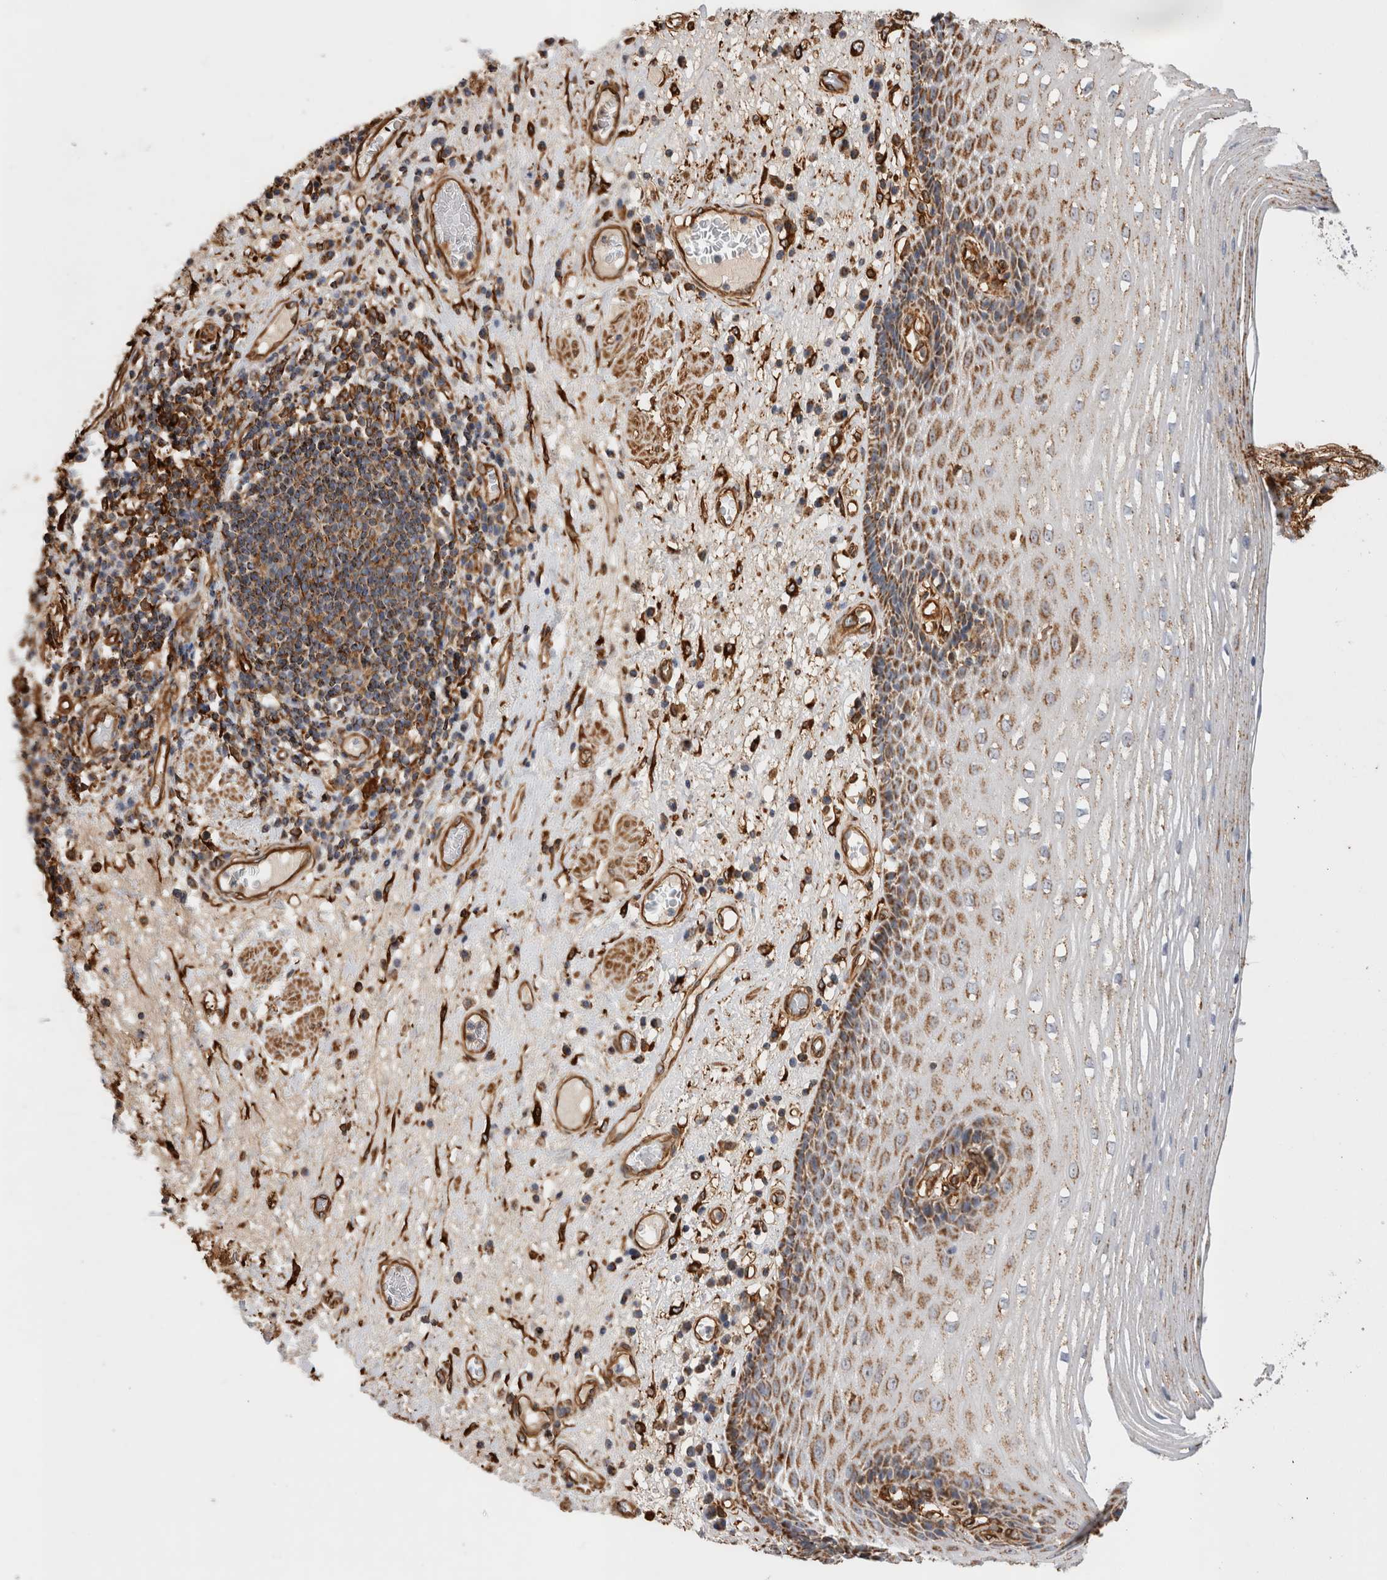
{"staining": {"intensity": "moderate", "quantity": "25%-75%", "location": "cytoplasmic/membranous"}, "tissue": "esophagus", "cell_type": "Squamous epithelial cells", "image_type": "normal", "snomed": [{"axis": "morphology", "description": "Normal tissue, NOS"}, {"axis": "morphology", "description": "Adenocarcinoma, NOS"}, {"axis": "topography", "description": "Esophagus"}], "caption": "Protein expression by IHC exhibits moderate cytoplasmic/membranous expression in about 25%-75% of squamous epithelial cells in normal esophagus. The protein is stained brown, and the nuclei are stained in blue (DAB IHC with brightfield microscopy, high magnification).", "gene": "ZNF397", "patient": {"sex": "male", "age": 62}}